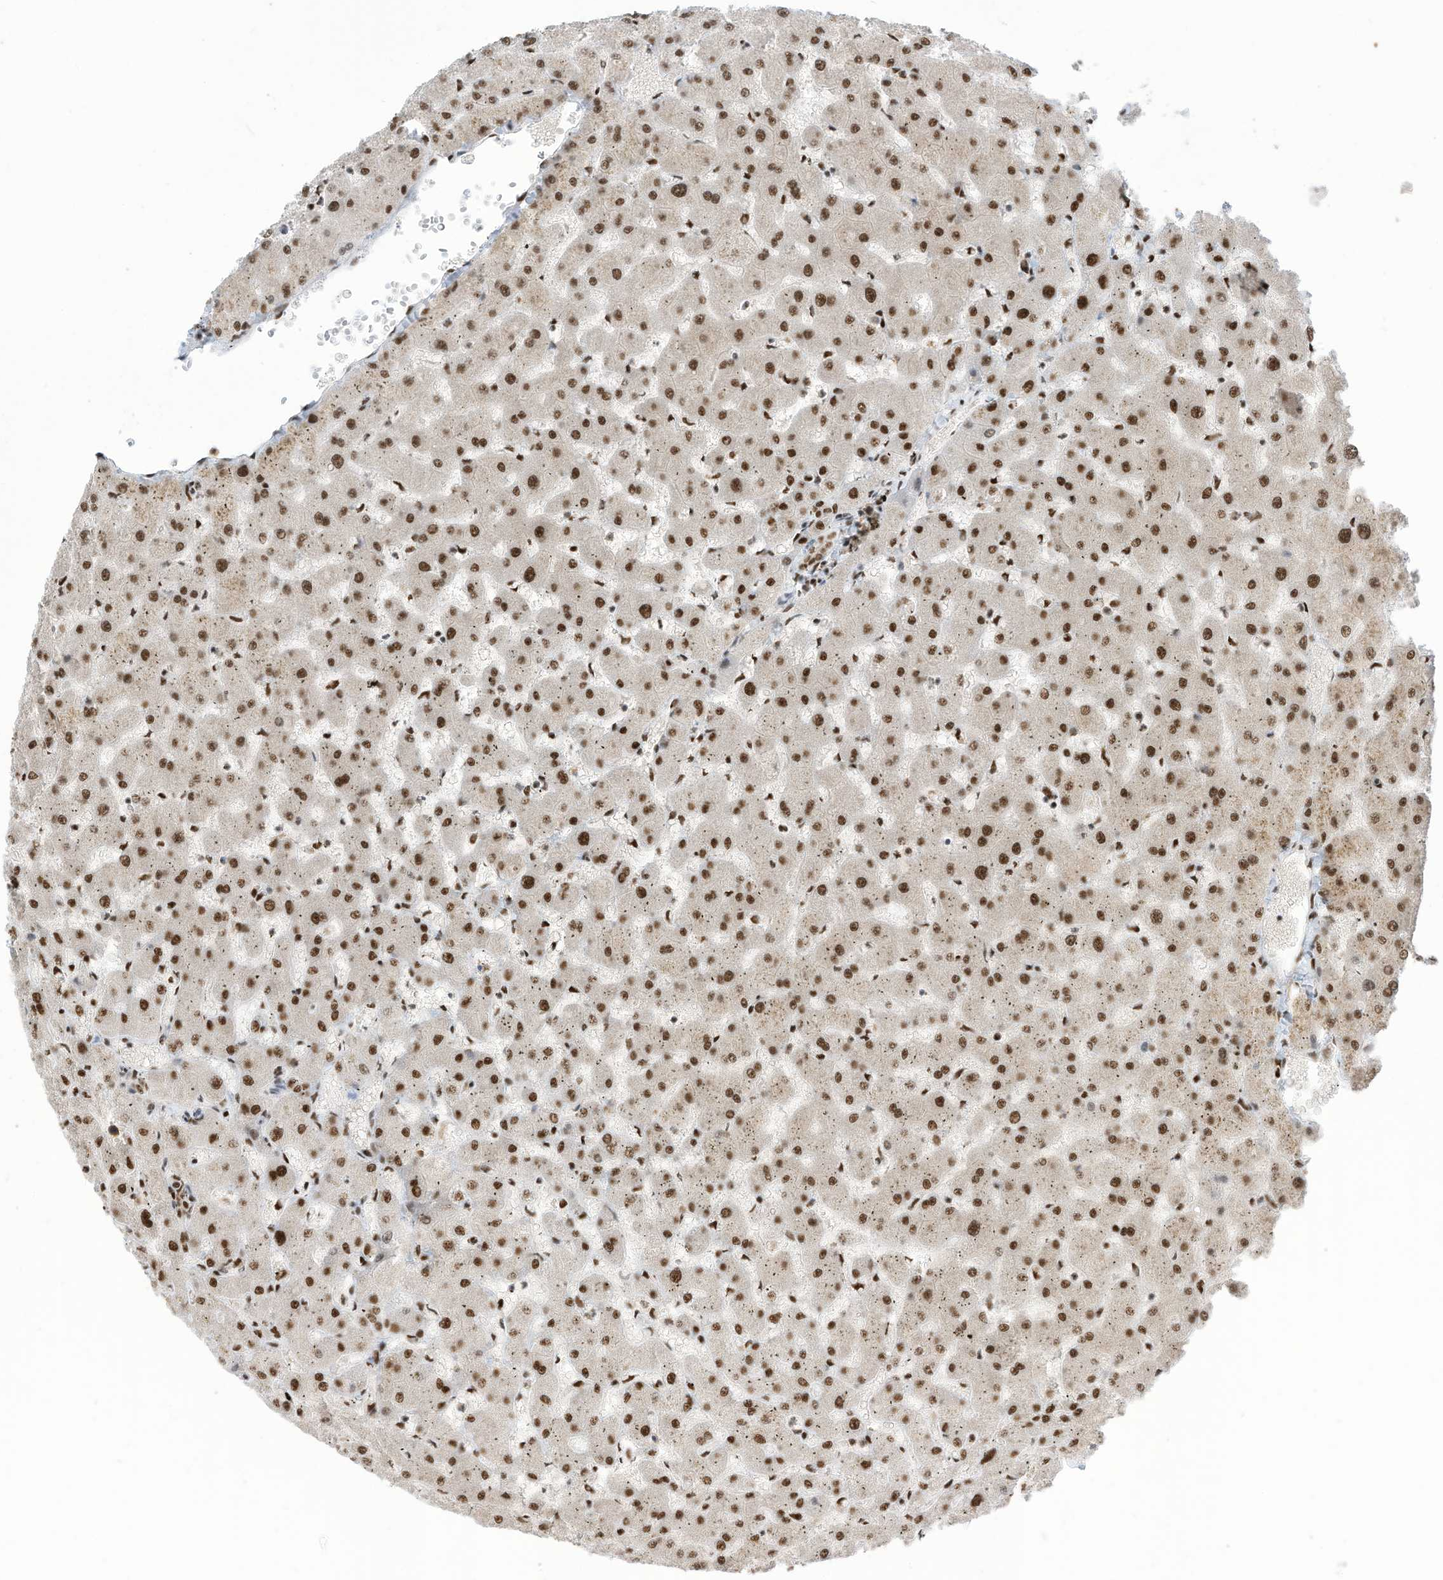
{"staining": {"intensity": "moderate", "quantity": ">75%", "location": "nuclear"}, "tissue": "liver", "cell_type": "Cholangiocytes", "image_type": "normal", "snomed": [{"axis": "morphology", "description": "Normal tissue, NOS"}, {"axis": "topography", "description": "Liver"}], "caption": "Benign liver was stained to show a protein in brown. There is medium levels of moderate nuclear positivity in about >75% of cholangiocytes.", "gene": "SF3A3", "patient": {"sex": "female", "age": 63}}